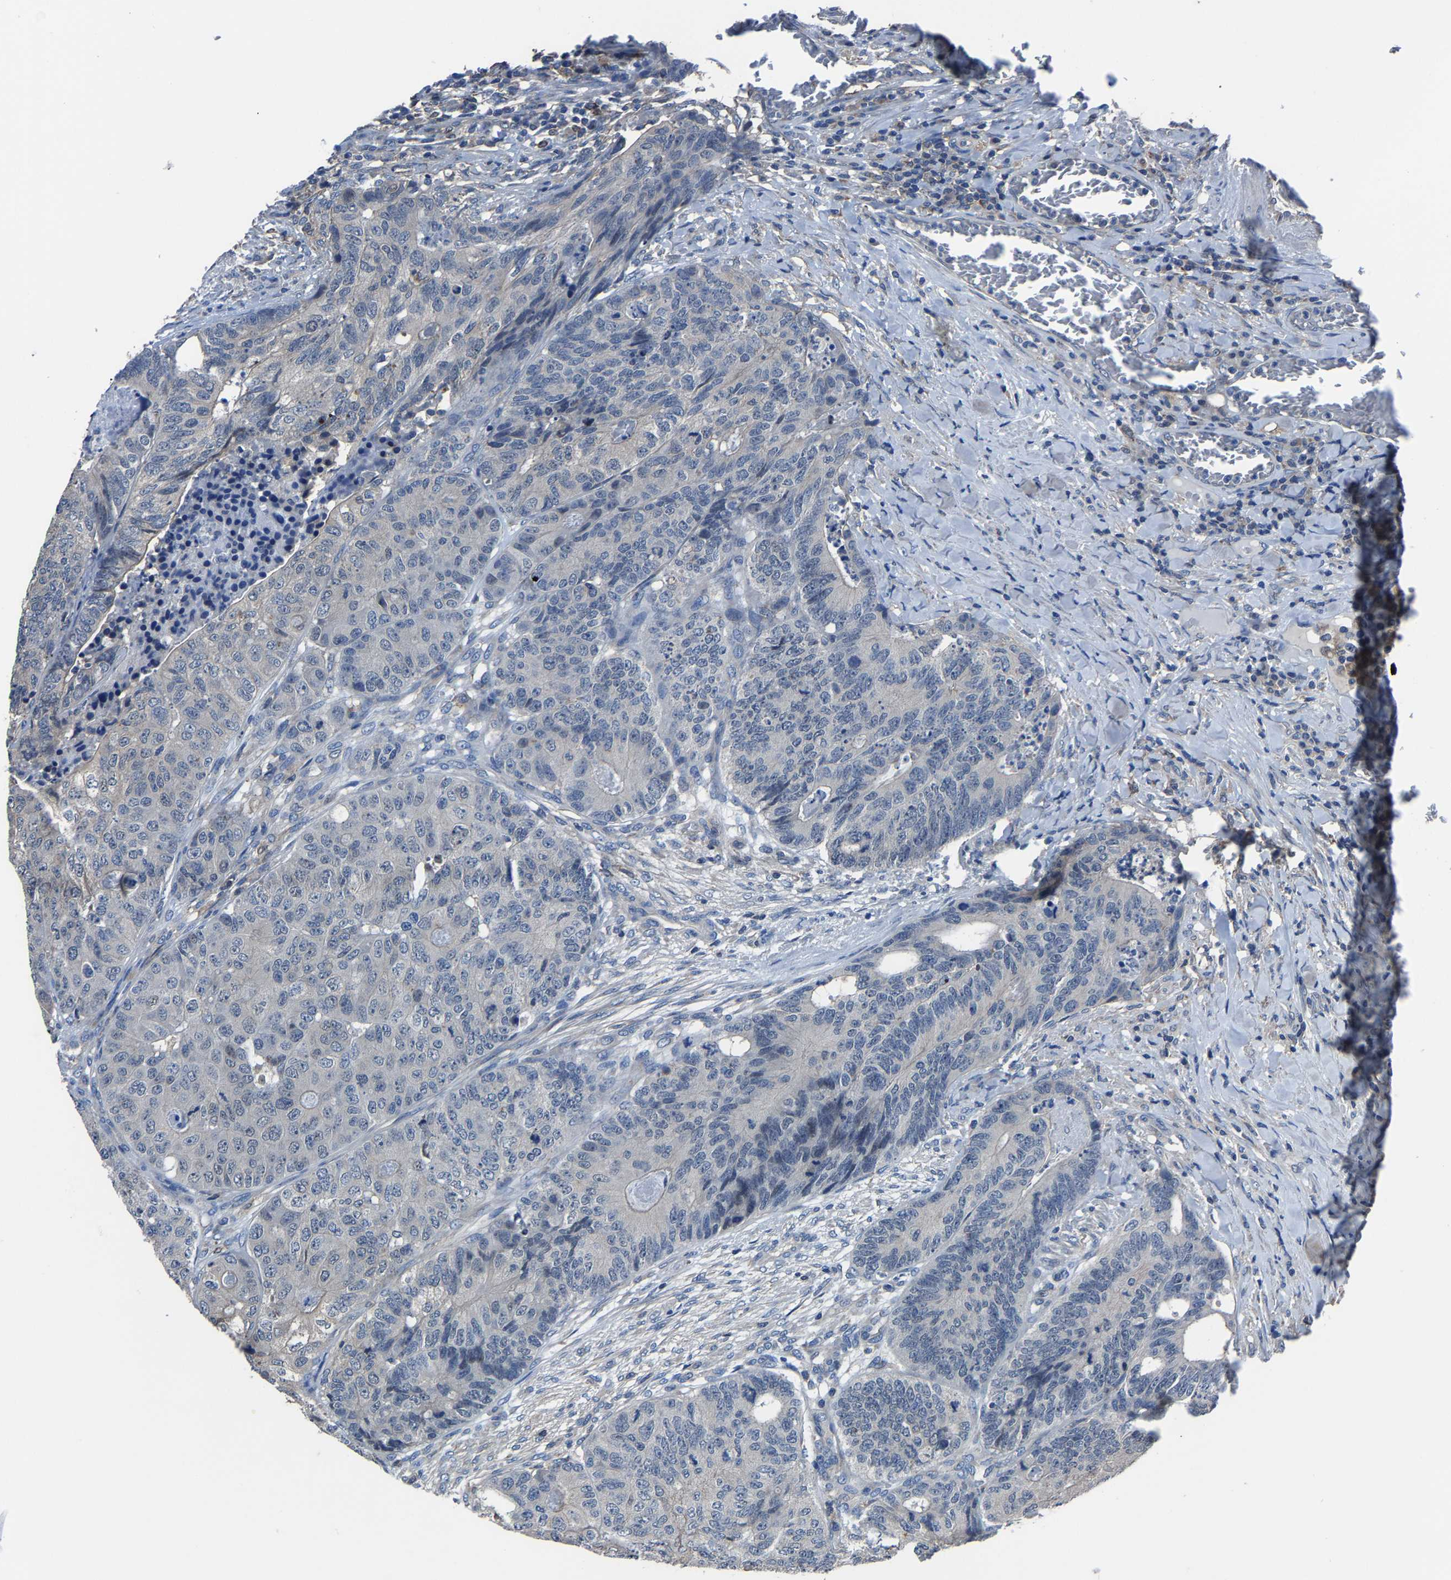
{"staining": {"intensity": "negative", "quantity": "none", "location": "none"}, "tissue": "colorectal cancer", "cell_type": "Tumor cells", "image_type": "cancer", "snomed": [{"axis": "morphology", "description": "Adenocarcinoma, NOS"}, {"axis": "topography", "description": "Colon"}], "caption": "A photomicrograph of human colorectal adenocarcinoma is negative for staining in tumor cells.", "gene": "STRBP", "patient": {"sex": "female", "age": 67}}